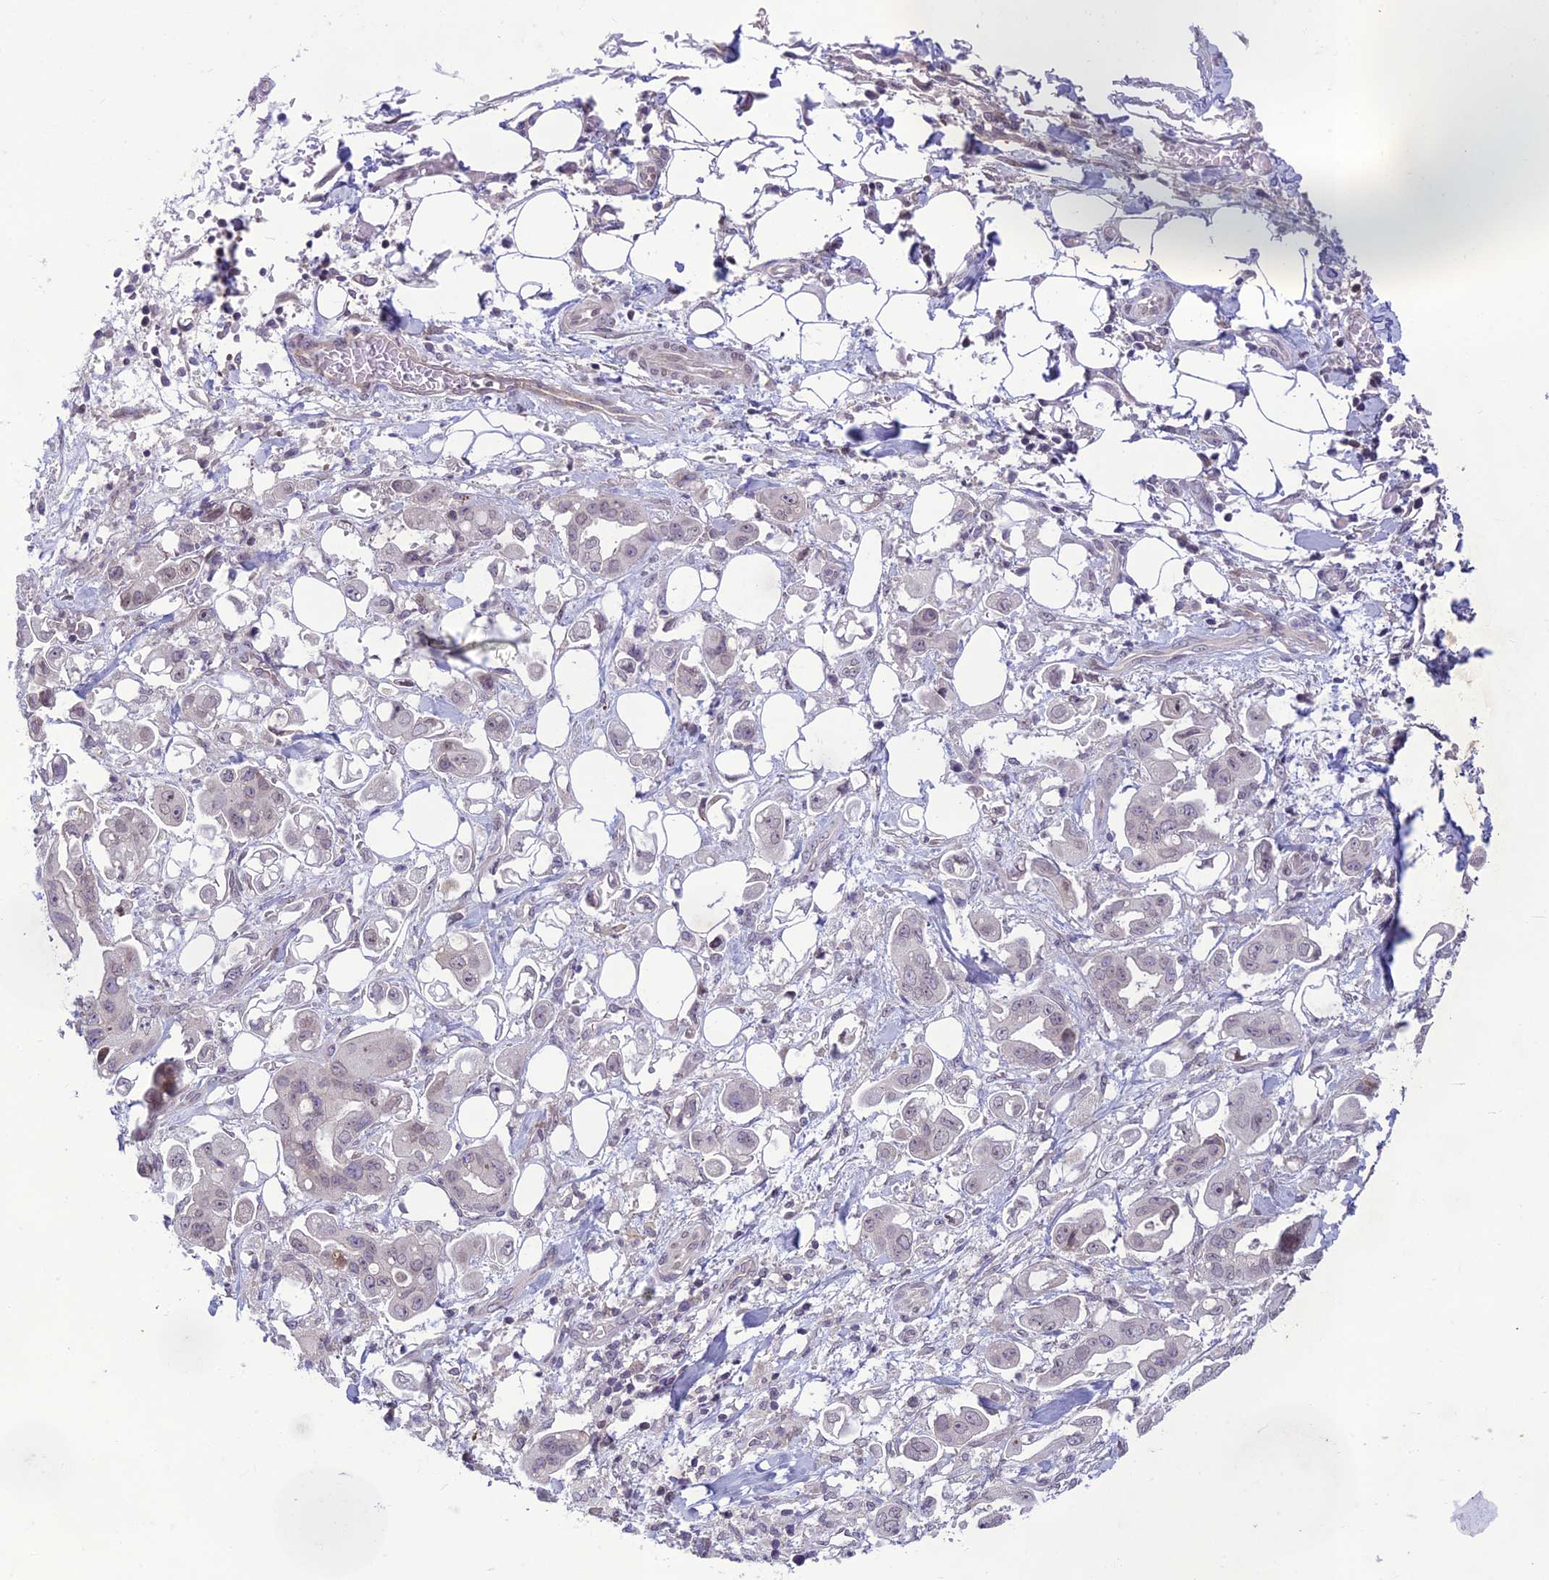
{"staining": {"intensity": "negative", "quantity": "none", "location": "none"}, "tissue": "stomach cancer", "cell_type": "Tumor cells", "image_type": "cancer", "snomed": [{"axis": "morphology", "description": "Adenocarcinoma, NOS"}, {"axis": "topography", "description": "Stomach"}], "caption": "High power microscopy histopathology image of an immunohistochemistry (IHC) micrograph of adenocarcinoma (stomach), revealing no significant expression in tumor cells. The staining was performed using DAB (3,3'-diaminobenzidine) to visualize the protein expression in brown, while the nuclei were stained in blue with hematoxylin (Magnification: 20x).", "gene": "DTX2", "patient": {"sex": "male", "age": 62}}